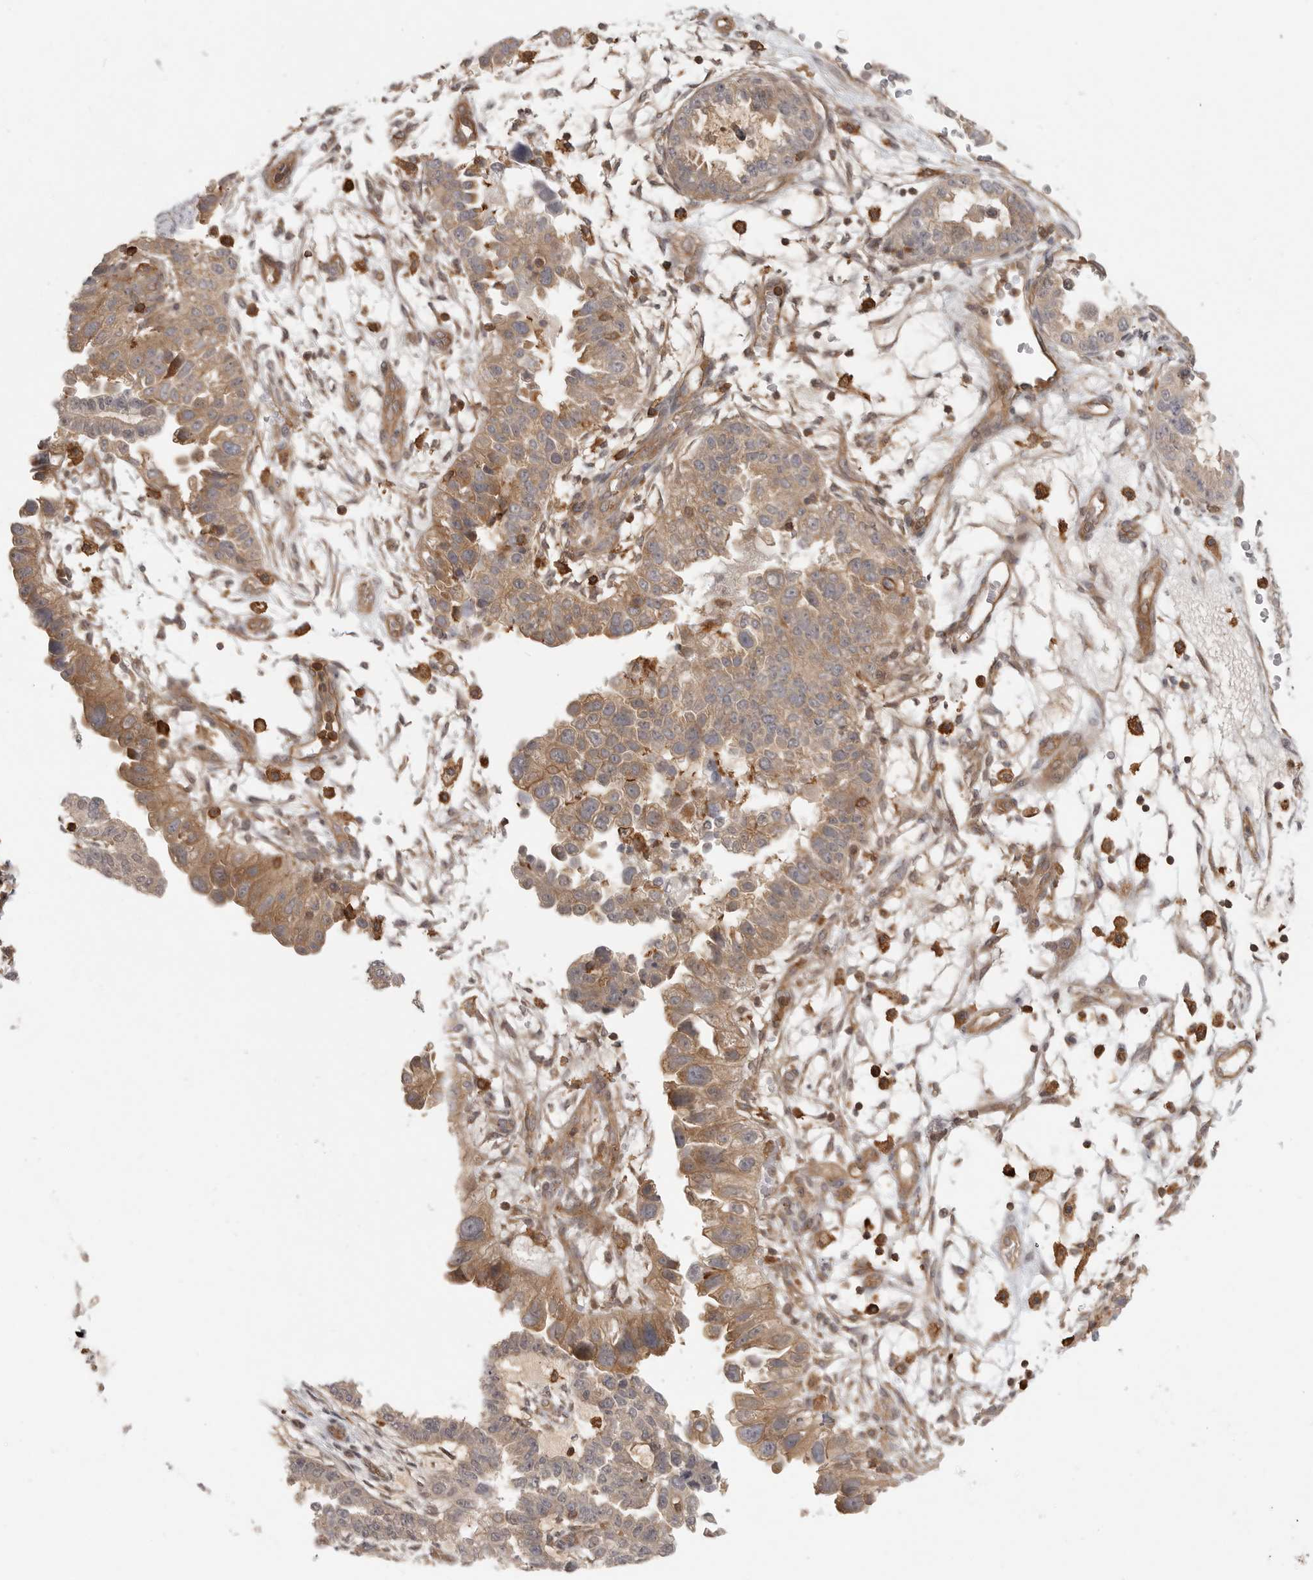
{"staining": {"intensity": "moderate", "quantity": "25%-75%", "location": "cytoplasmic/membranous"}, "tissue": "endometrial cancer", "cell_type": "Tumor cells", "image_type": "cancer", "snomed": [{"axis": "morphology", "description": "Adenocarcinoma, NOS"}, {"axis": "topography", "description": "Endometrium"}], "caption": "Endometrial cancer (adenocarcinoma) was stained to show a protein in brown. There is medium levels of moderate cytoplasmic/membranous staining in about 25%-75% of tumor cells.", "gene": "DBNL", "patient": {"sex": "female", "age": 85}}